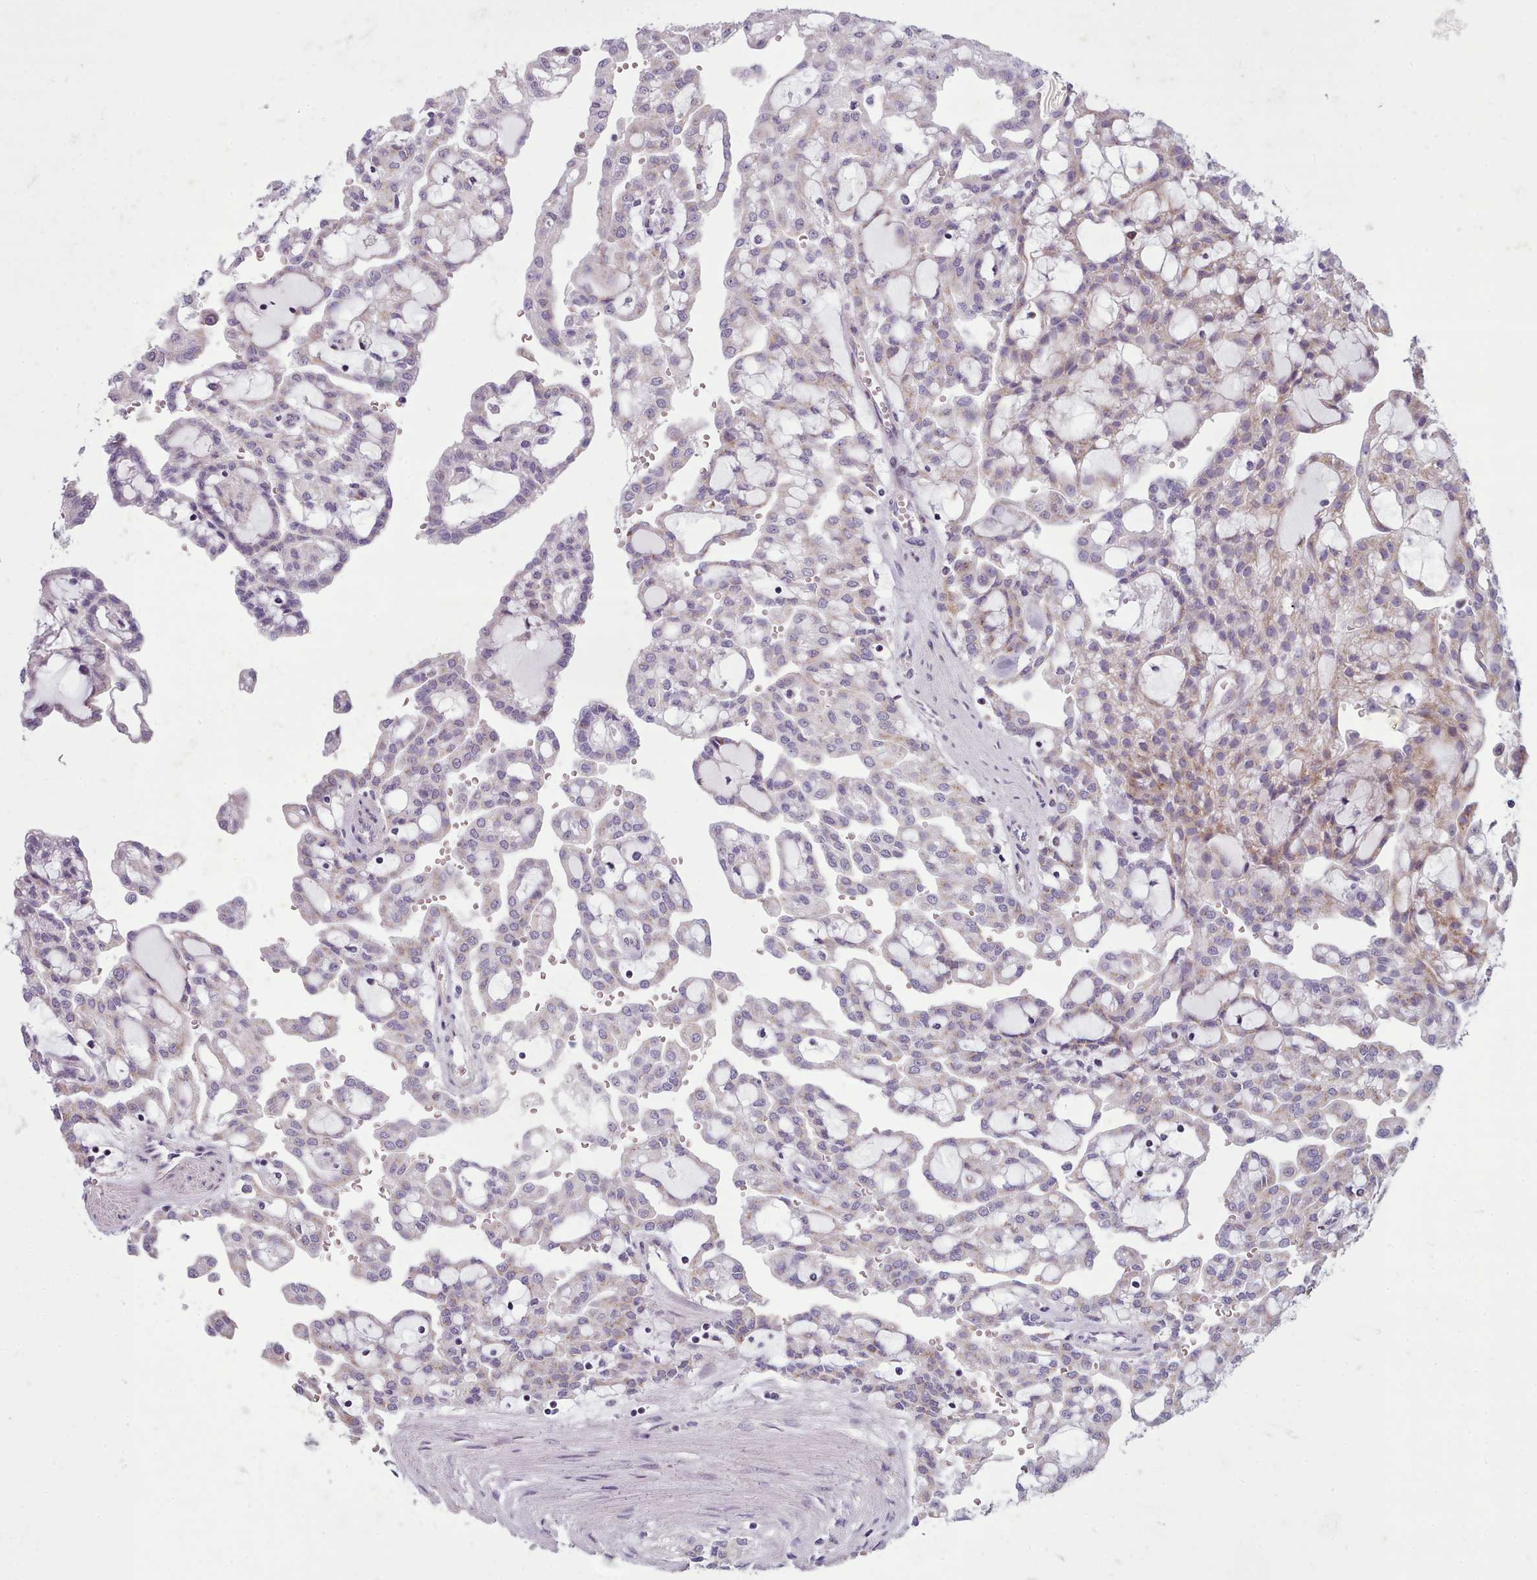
{"staining": {"intensity": "weak", "quantity": "<25%", "location": "cytoplasmic/membranous"}, "tissue": "renal cancer", "cell_type": "Tumor cells", "image_type": "cancer", "snomed": [{"axis": "morphology", "description": "Adenocarcinoma, NOS"}, {"axis": "topography", "description": "Kidney"}], "caption": "Adenocarcinoma (renal) was stained to show a protein in brown. There is no significant expression in tumor cells.", "gene": "SLC52A3", "patient": {"sex": "male", "age": 63}}